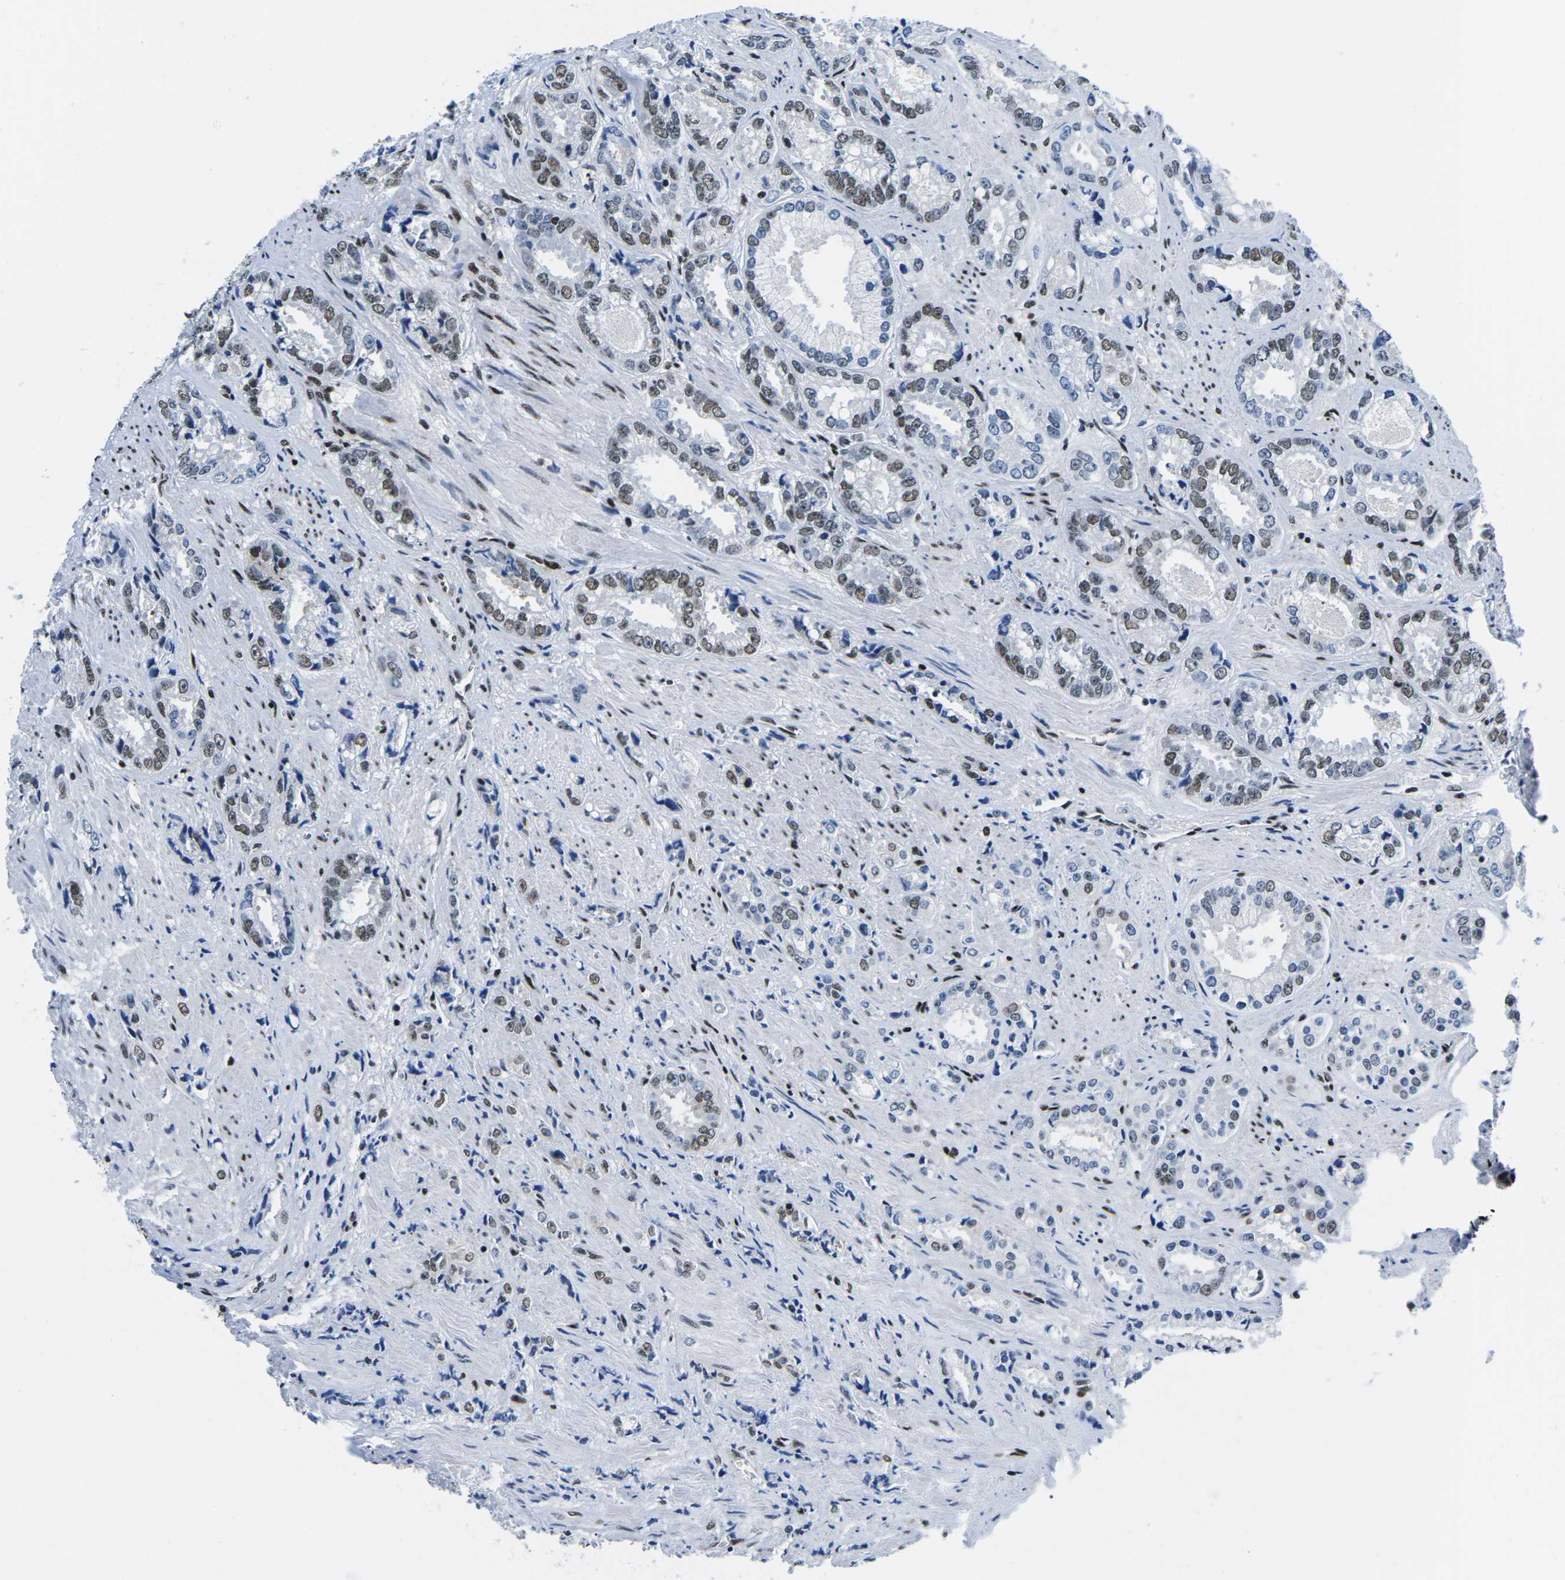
{"staining": {"intensity": "moderate", "quantity": "25%-75%", "location": "nuclear"}, "tissue": "prostate cancer", "cell_type": "Tumor cells", "image_type": "cancer", "snomed": [{"axis": "morphology", "description": "Adenocarcinoma, High grade"}, {"axis": "topography", "description": "Prostate"}], "caption": "This histopathology image reveals immunohistochemistry (IHC) staining of human prostate cancer (high-grade adenocarcinoma), with medium moderate nuclear expression in about 25%-75% of tumor cells.", "gene": "ATF1", "patient": {"sex": "male", "age": 61}}